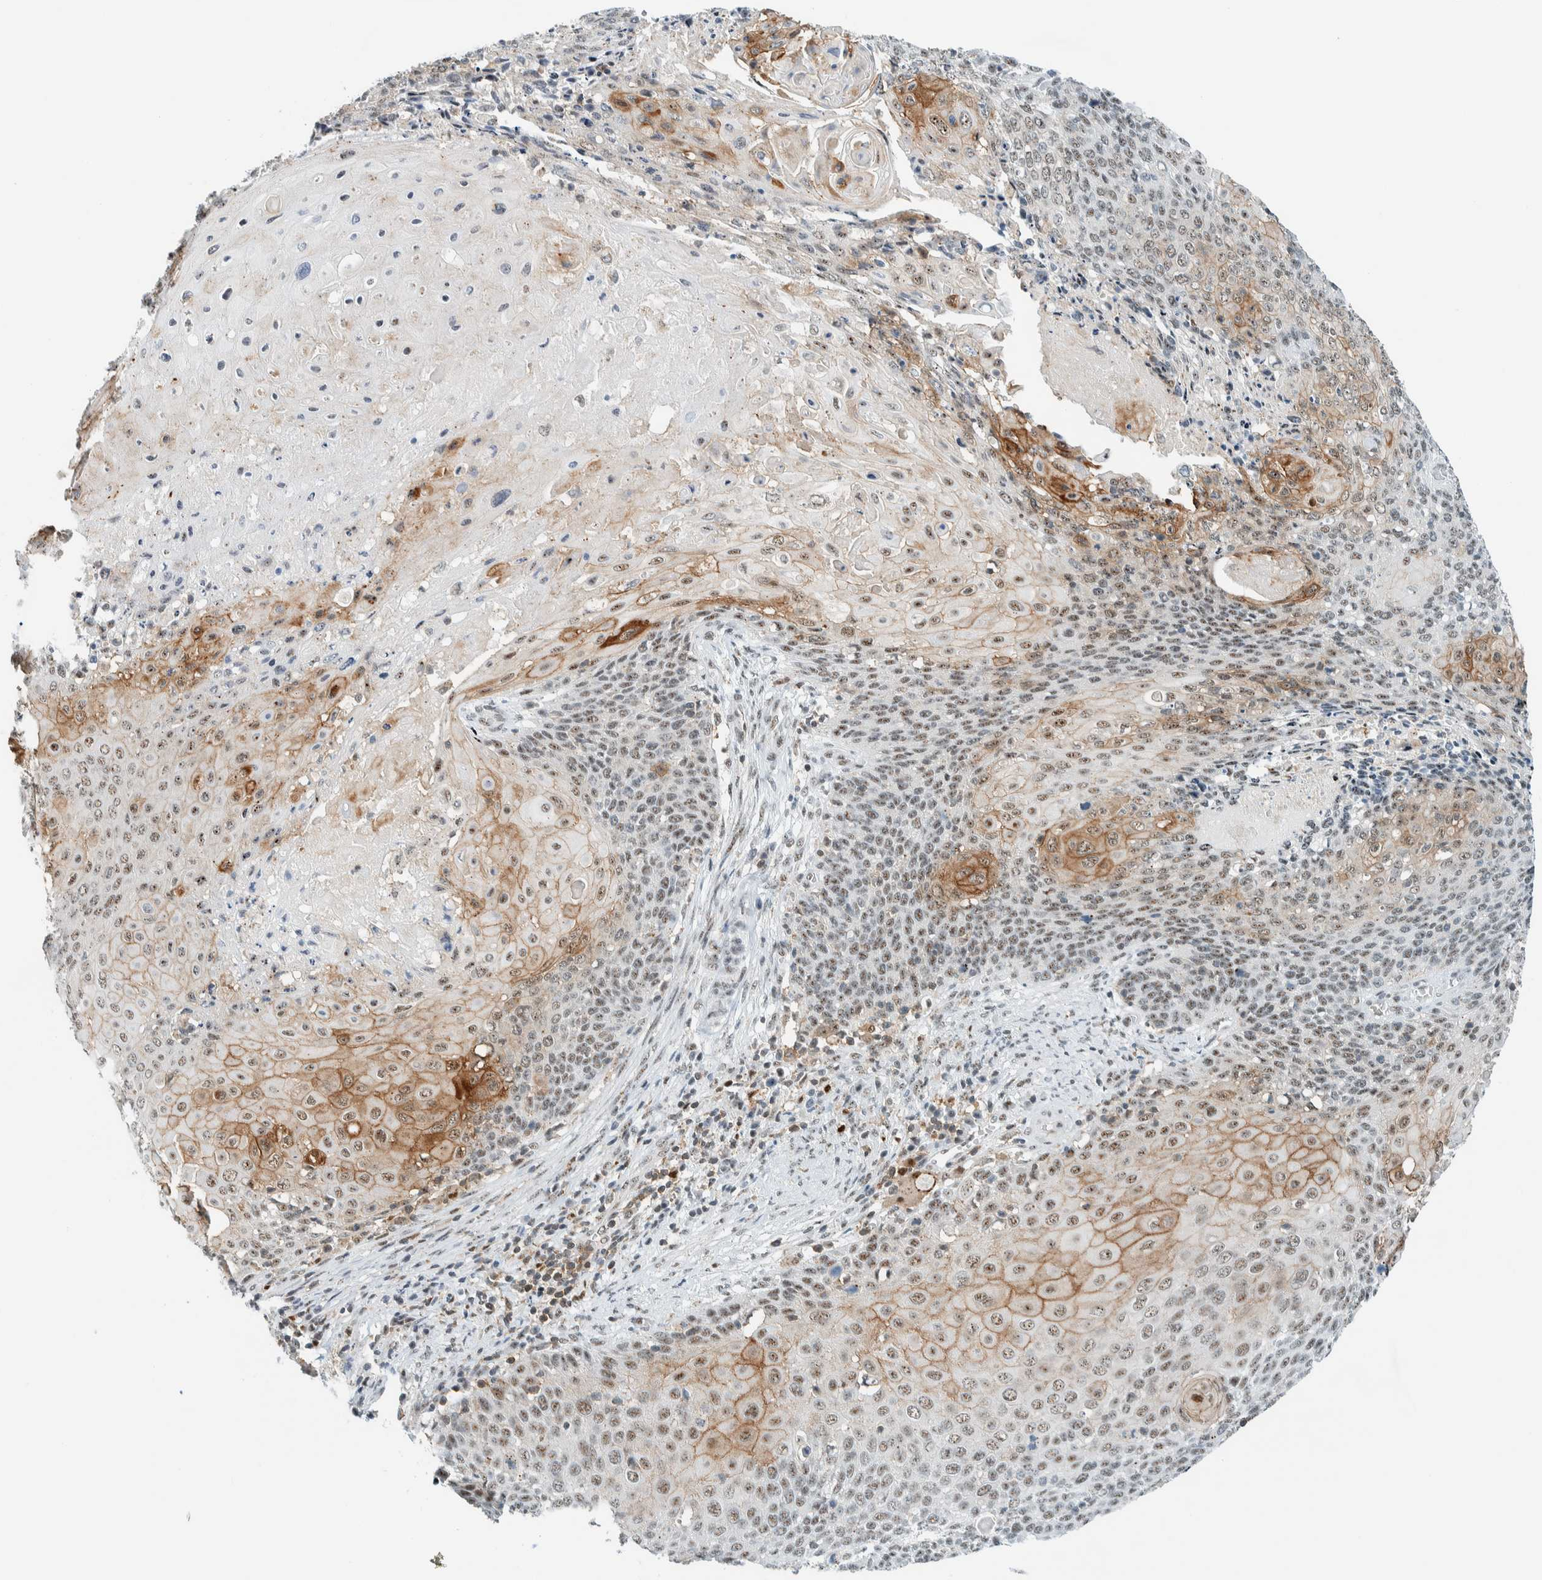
{"staining": {"intensity": "weak", "quantity": ">75%", "location": "cytoplasmic/membranous,nuclear"}, "tissue": "cervical cancer", "cell_type": "Tumor cells", "image_type": "cancer", "snomed": [{"axis": "morphology", "description": "Squamous cell carcinoma, NOS"}, {"axis": "topography", "description": "Cervix"}], "caption": "Immunohistochemistry staining of squamous cell carcinoma (cervical), which reveals low levels of weak cytoplasmic/membranous and nuclear positivity in about >75% of tumor cells indicating weak cytoplasmic/membranous and nuclear protein staining. The staining was performed using DAB (3,3'-diaminobenzidine) (brown) for protein detection and nuclei were counterstained in hematoxylin (blue).", "gene": "CYSRT1", "patient": {"sex": "female", "age": 39}}